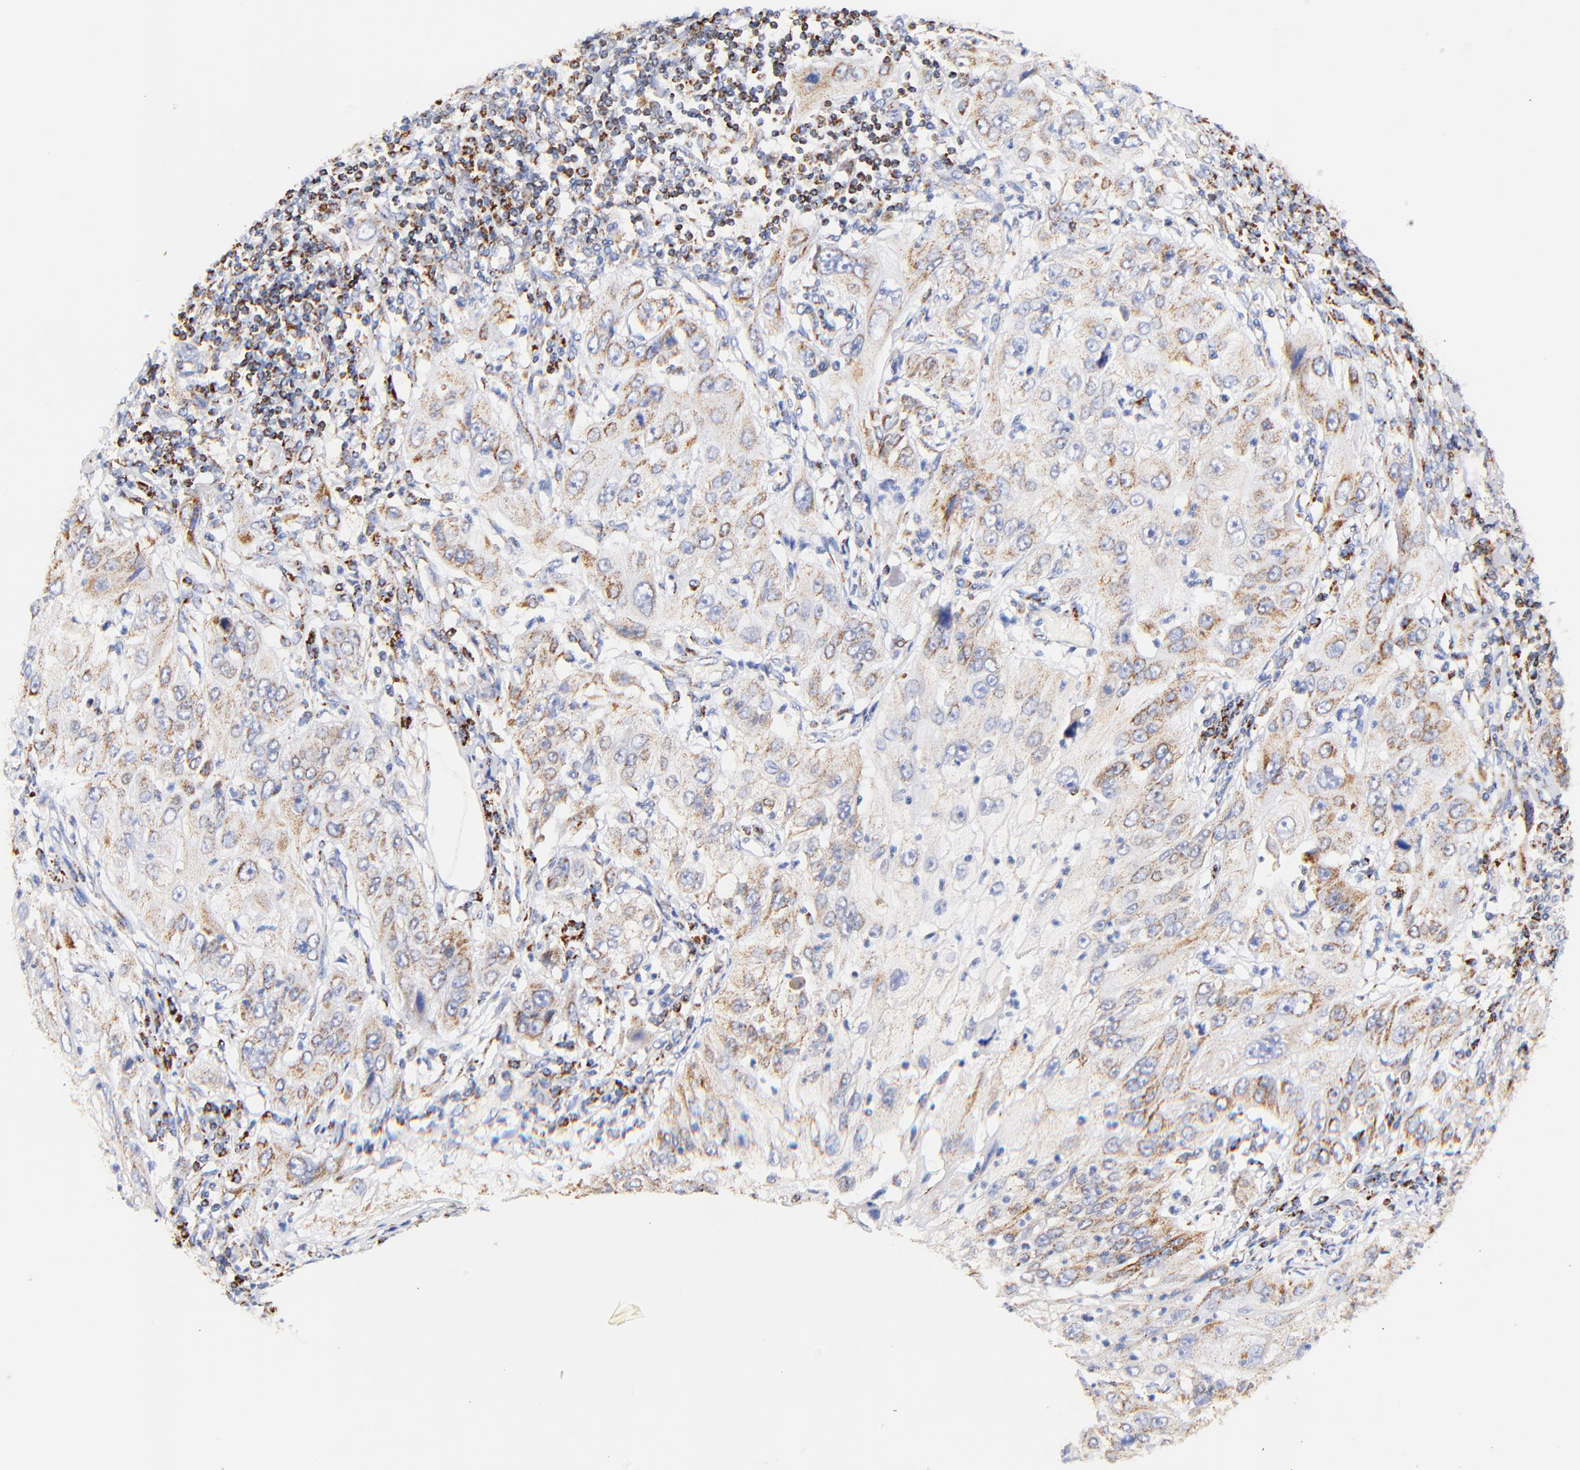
{"staining": {"intensity": "moderate", "quantity": "25%-75%", "location": "cytoplasmic/membranous"}, "tissue": "lung cancer", "cell_type": "Tumor cells", "image_type": "cancer", "snomed": [{"axis": "morphology", "description": "Inflammation, NOS"}, {"axis": "morphology", "description": "Squamous cell carcinoma, NOS"}, {"axis": "topography", "description": "Lymph node"}, {"axis": "topography", "description": "Soft tissue"}, {"axis": "topography", "description": "Lung"}], "caption": "Protein expression analysis of squamous cell carcinoma (lung) displays moderate cytoplasmic/membranous expression in approximately 25%-75% of tumor cells. The protein of interest is shown in brown color, while the nuclei are stained blue.", "gene": "ATP5F1D", "patient": {"sex": "male", "age": 66}}